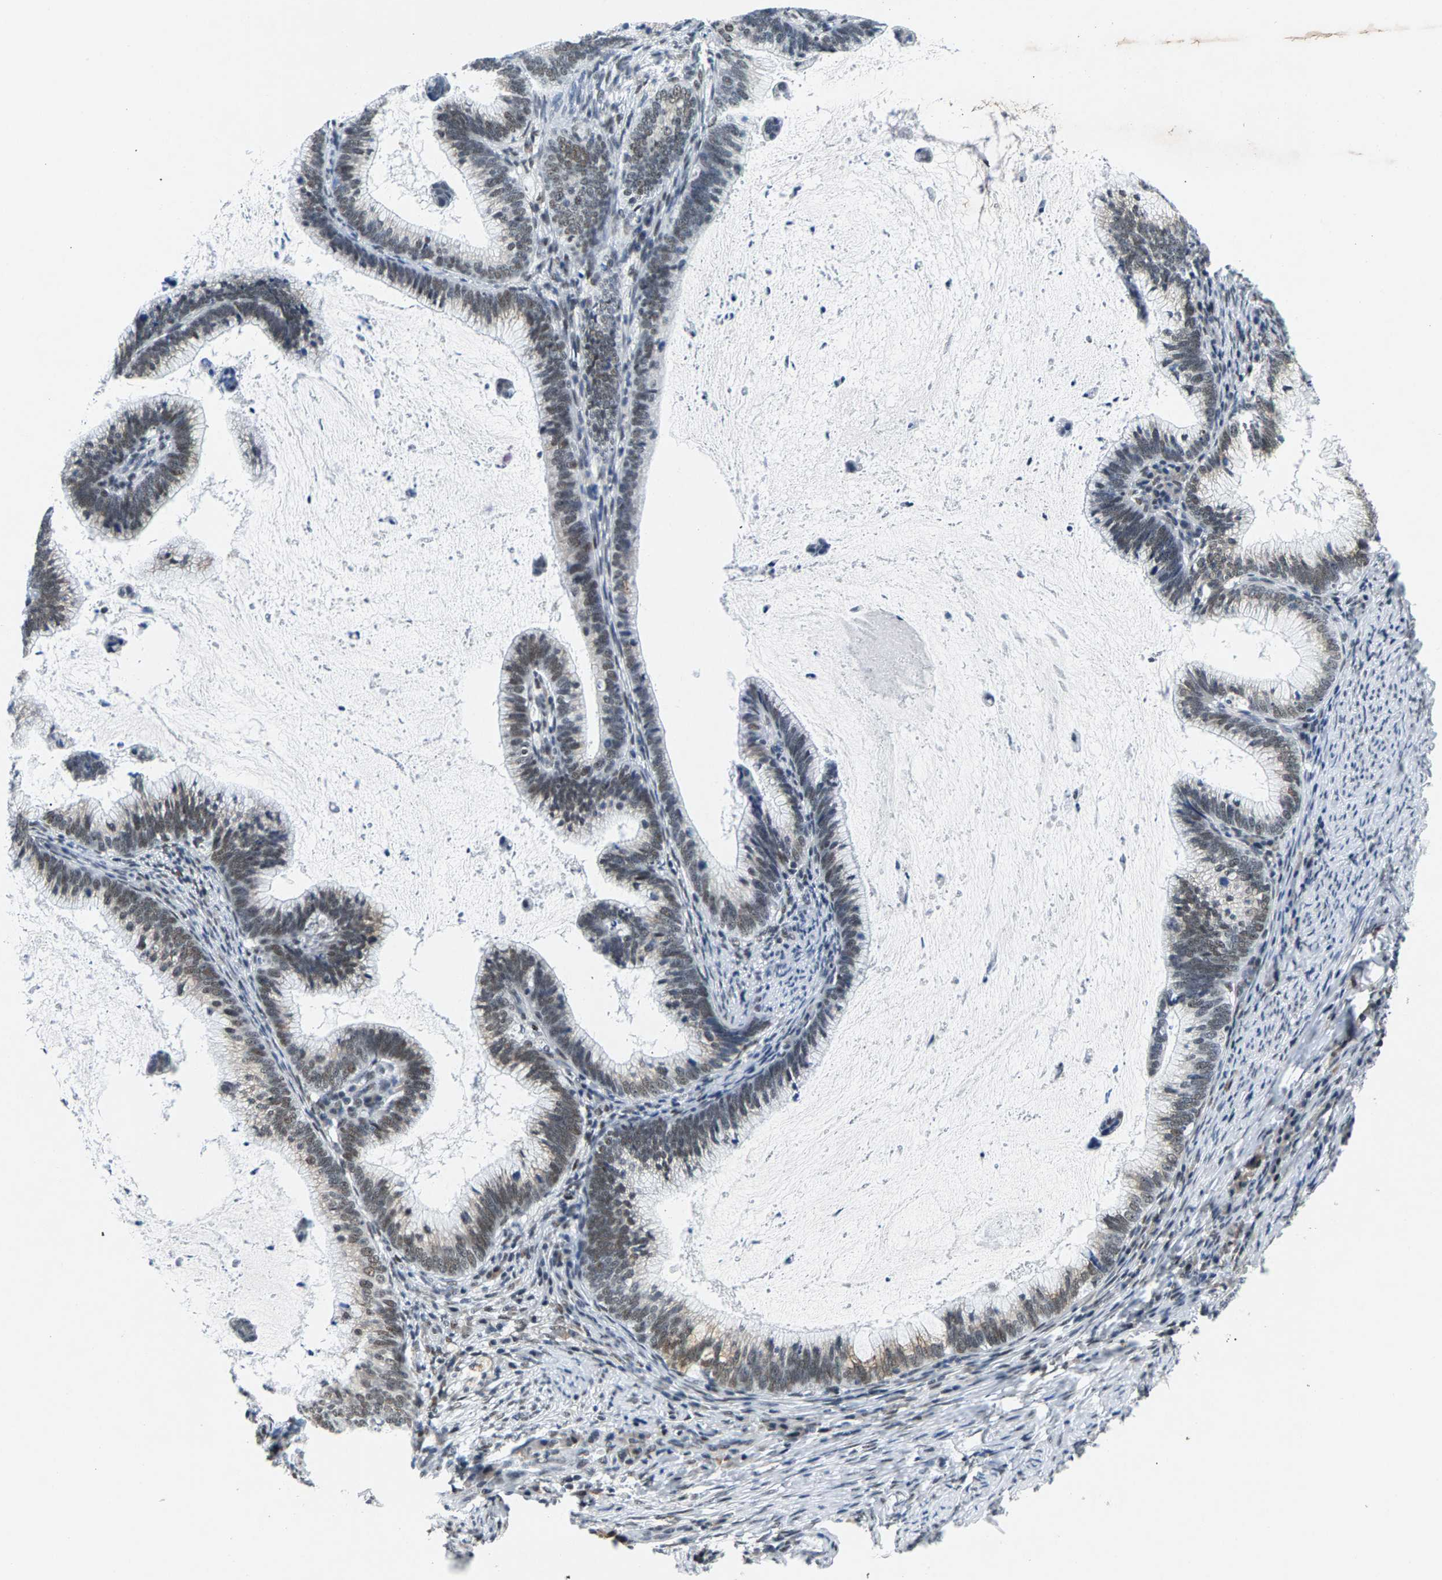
{"staining": {"intensity": "weak", "quantity": "25%-75%", "location": "cytoplasmic/membranous,nuclear"}, "tissue": "cervical cancer", "cell_type": "Tumor cells", "image_type": "cancer", "snomed": [{"axis": "morphology", "description": "Adenocarcinoma, NOS"}, {"axis": "topography", "description": "Cervix"}], "caption": "Protein staining of adenocarcinoma (cervical) tissue shows weak cytoplasmic/membranous and nuclear positivity in about 25%-75% of tumor cells. The staining is performed using DAB (3,3'-diaminobenzidine) brown chromogen to label protein expression. The nuclei are counter-stained blue using hematoxylin.", "gene": "ATF2", "patient": {"sex": "female", "age": 36}}